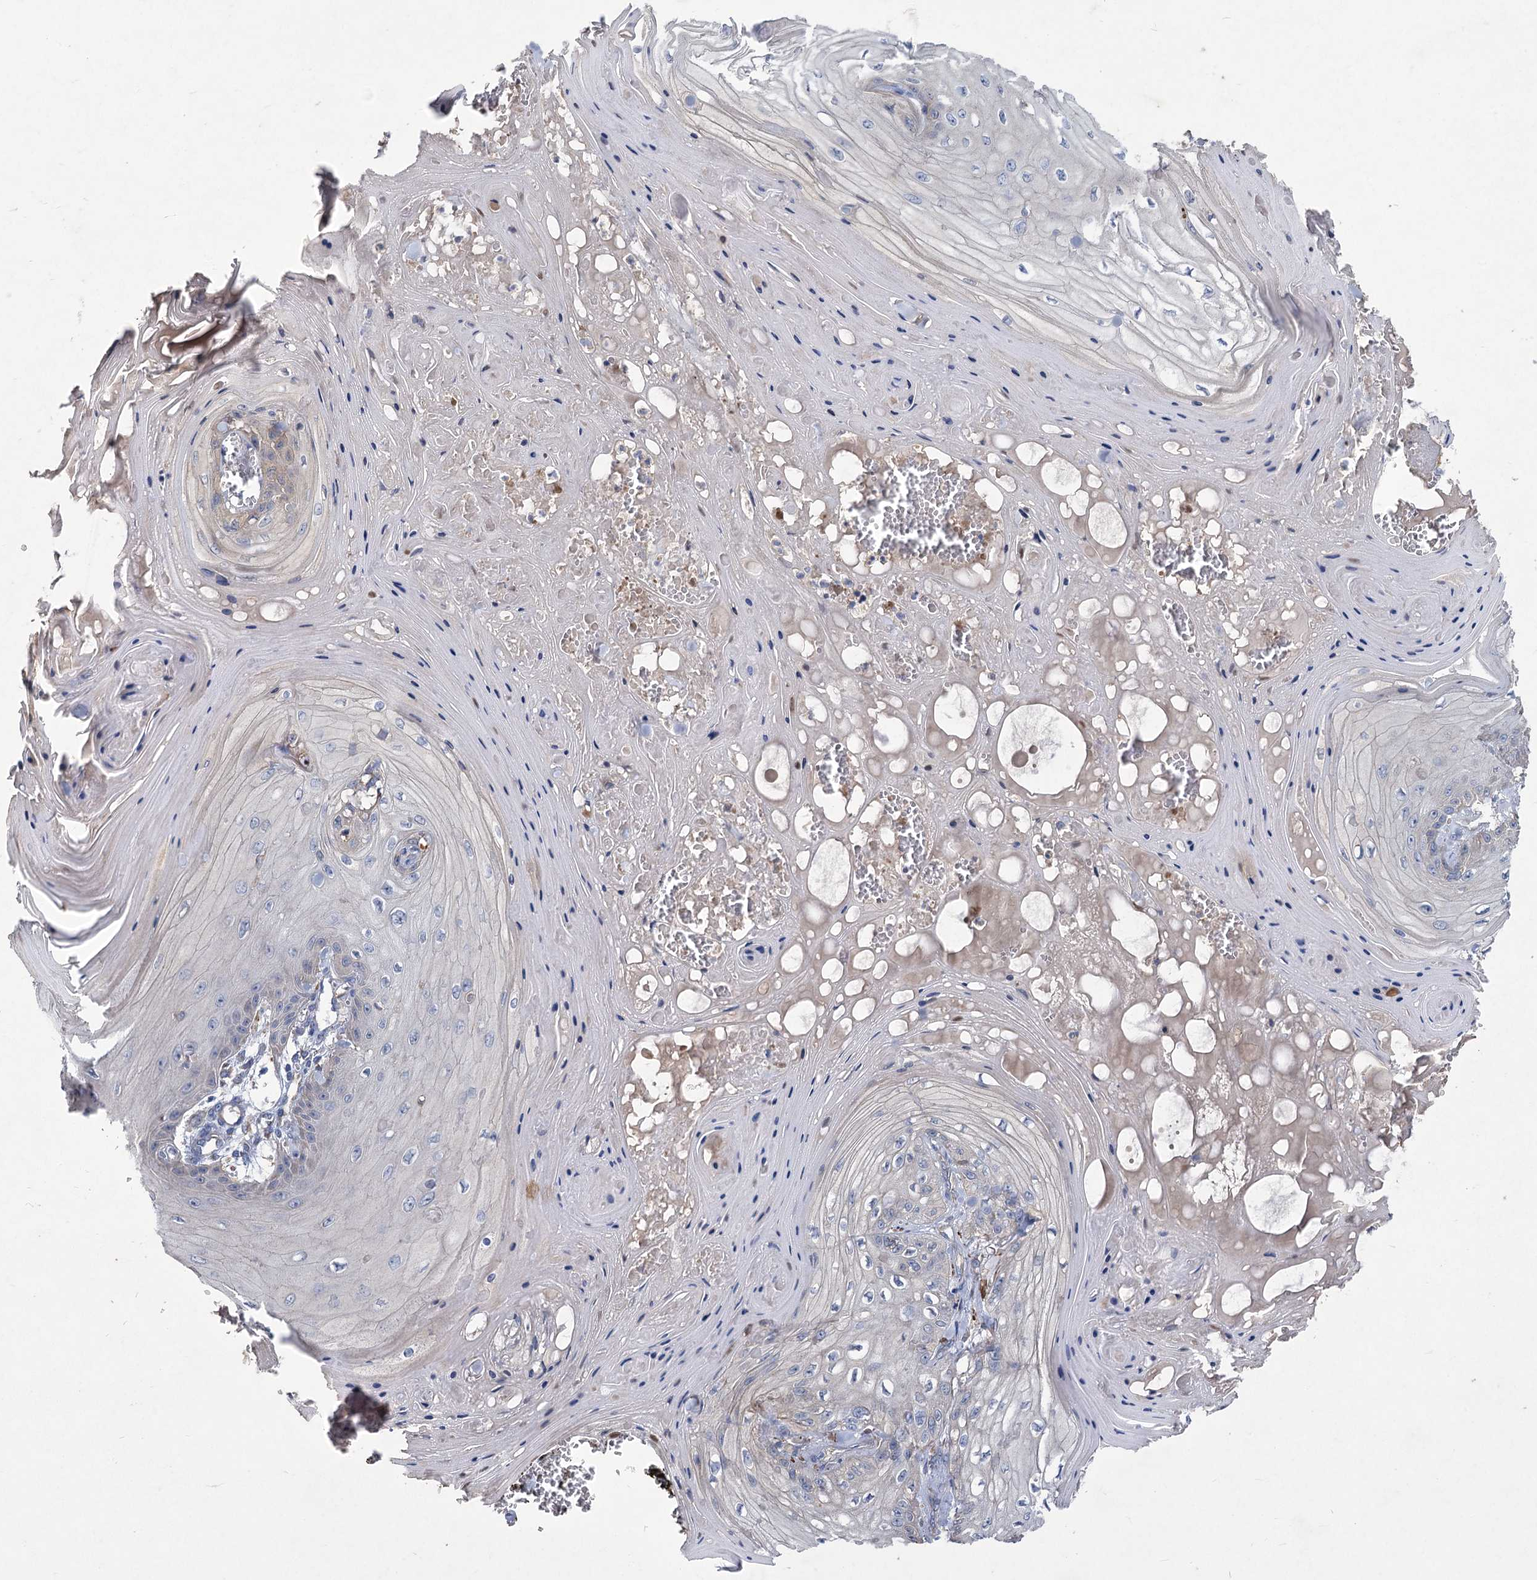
{"staining": {"intensity": "negative", "quantity": "none", "location": "none"}, "tissue": "skin cancer", "cell_type": "Tumor cells", "image_type": "cancer", "snomed": [{"axis": "morphology", "description": "Squamous cell carcinoma, NOS"}, {"axis": "topography", "description": "Skin"}], "caption": "High power microscopy image of an IHC photomicrograph of skin cancer, revealing no significant staining in tumor cells.", "gene": "HES2", "patient": {"sex": "male", "age": 74}}